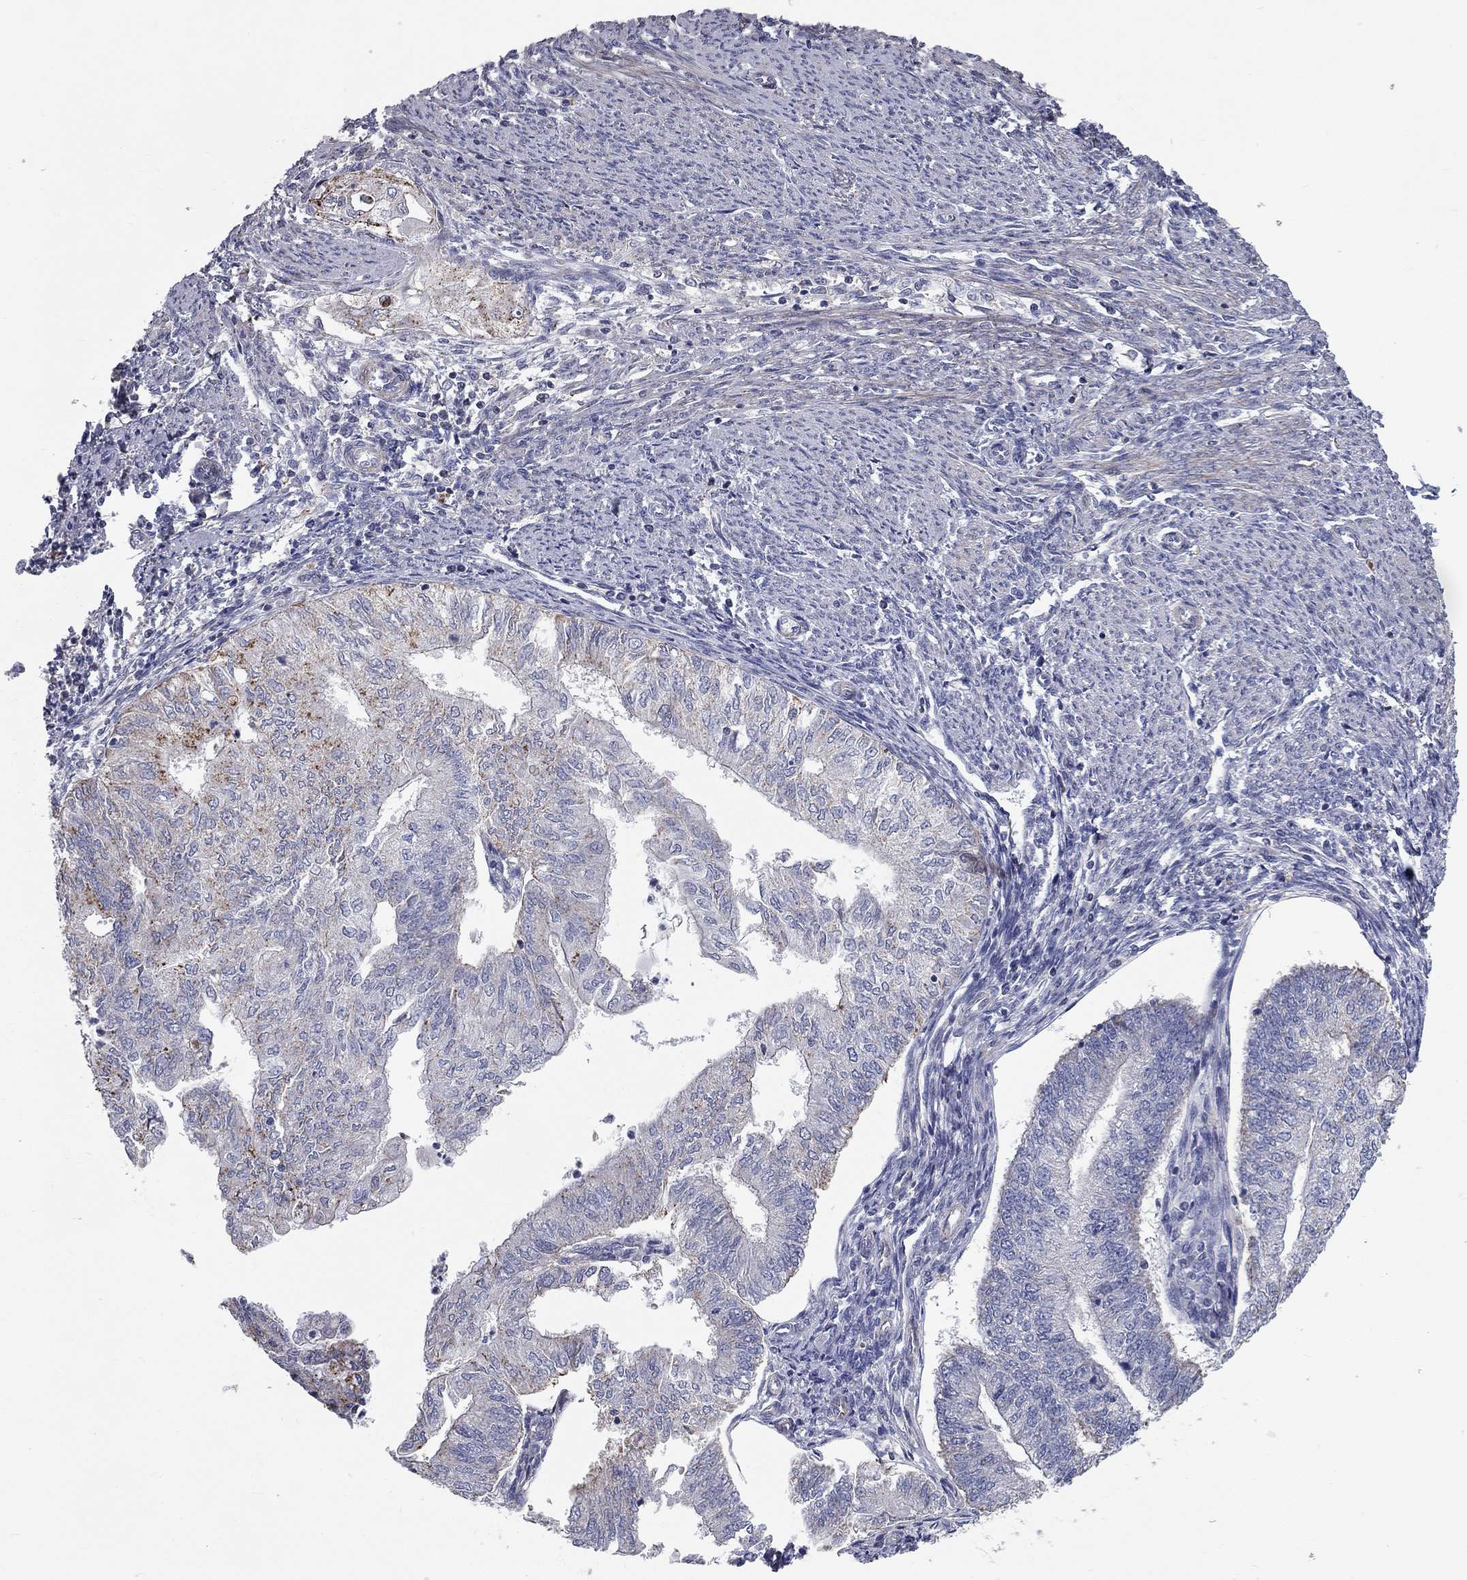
{"staining": {"intensity": "moderate", "quantity": "<25%", "location": "cytoplasmic/membranous"}, "tissue": "endometrial cancer", "cell_type": "Tumor cells", "image_type": "cancer", "snomed": [{"axis": "morphology", "description": "Adenocarcinoma, NOS"}, {"axis": "topography", "description": "Endometrium"}], "caption": "Tumor cells display moderate cytoplasmic/membranous expression in approximately <25% of cells in endometrial cancer (adenocarcinoma).", "gene": "KANSL1L", "patient": {"sex": "female", "age": 59}}